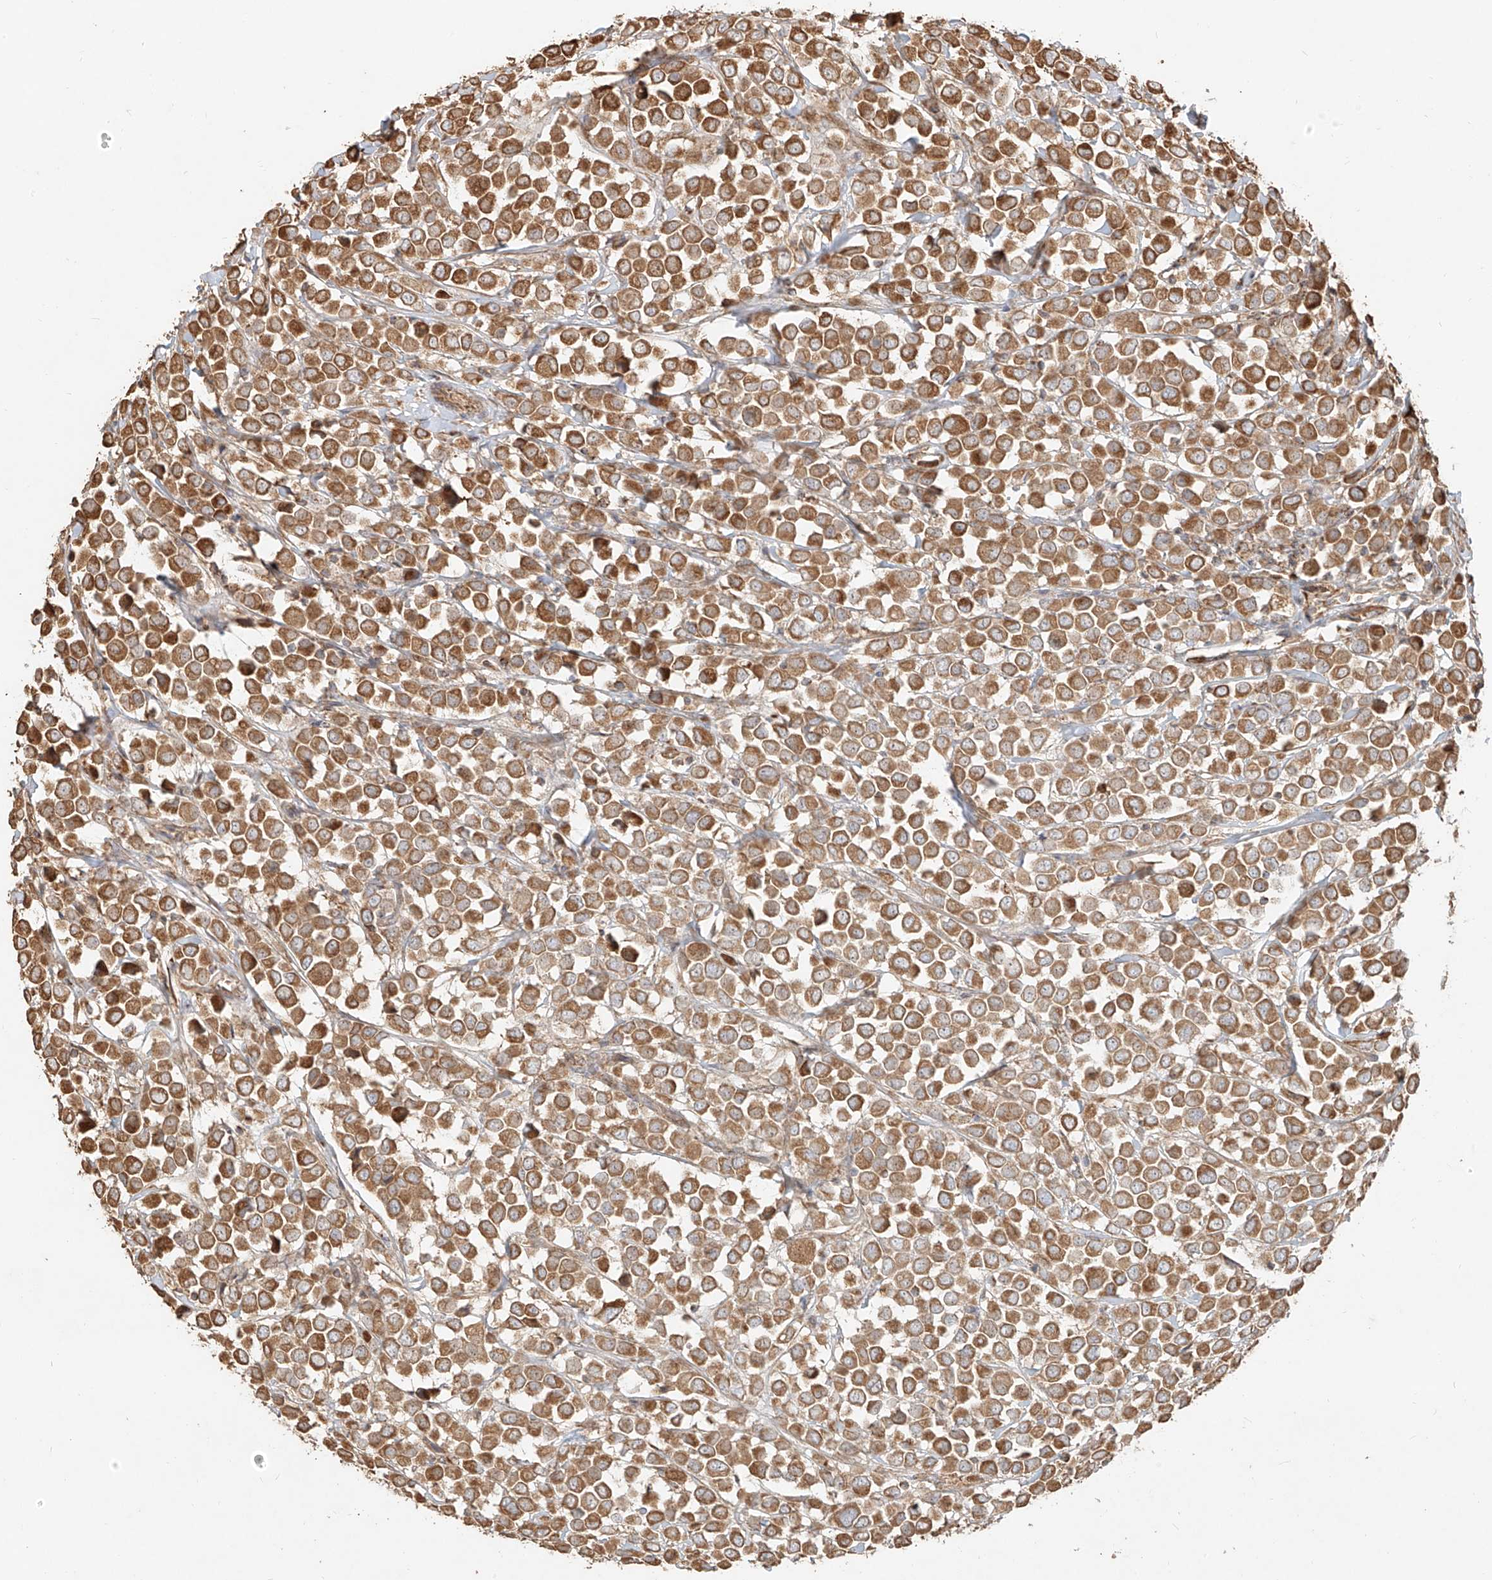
{"staining": {"intensity": "moderate", "quantity": ">75%", "location": "cytoplasmic/membranous"}, "tissue": "breast cancer", "cell_type": "Tumor cells", "image_type": "cancer", "snomed": [{"axis": "morphology", "description": "Duct carcinoma"}, {"axis": "topography", "description": "Breast"}], "caption": "Protein expression analysis of human infiltrating ductal carcinoma (breast) reveals moderate cytoplasmic/membranous positivity in approximately >75% of tumor cells. (Stains: DAB in brown, nuclei in blue, Microscopy: brightfield microscopy at high magnification).", "gene": "EFNB1", "patient": {"sex": "female", "age": 61}}